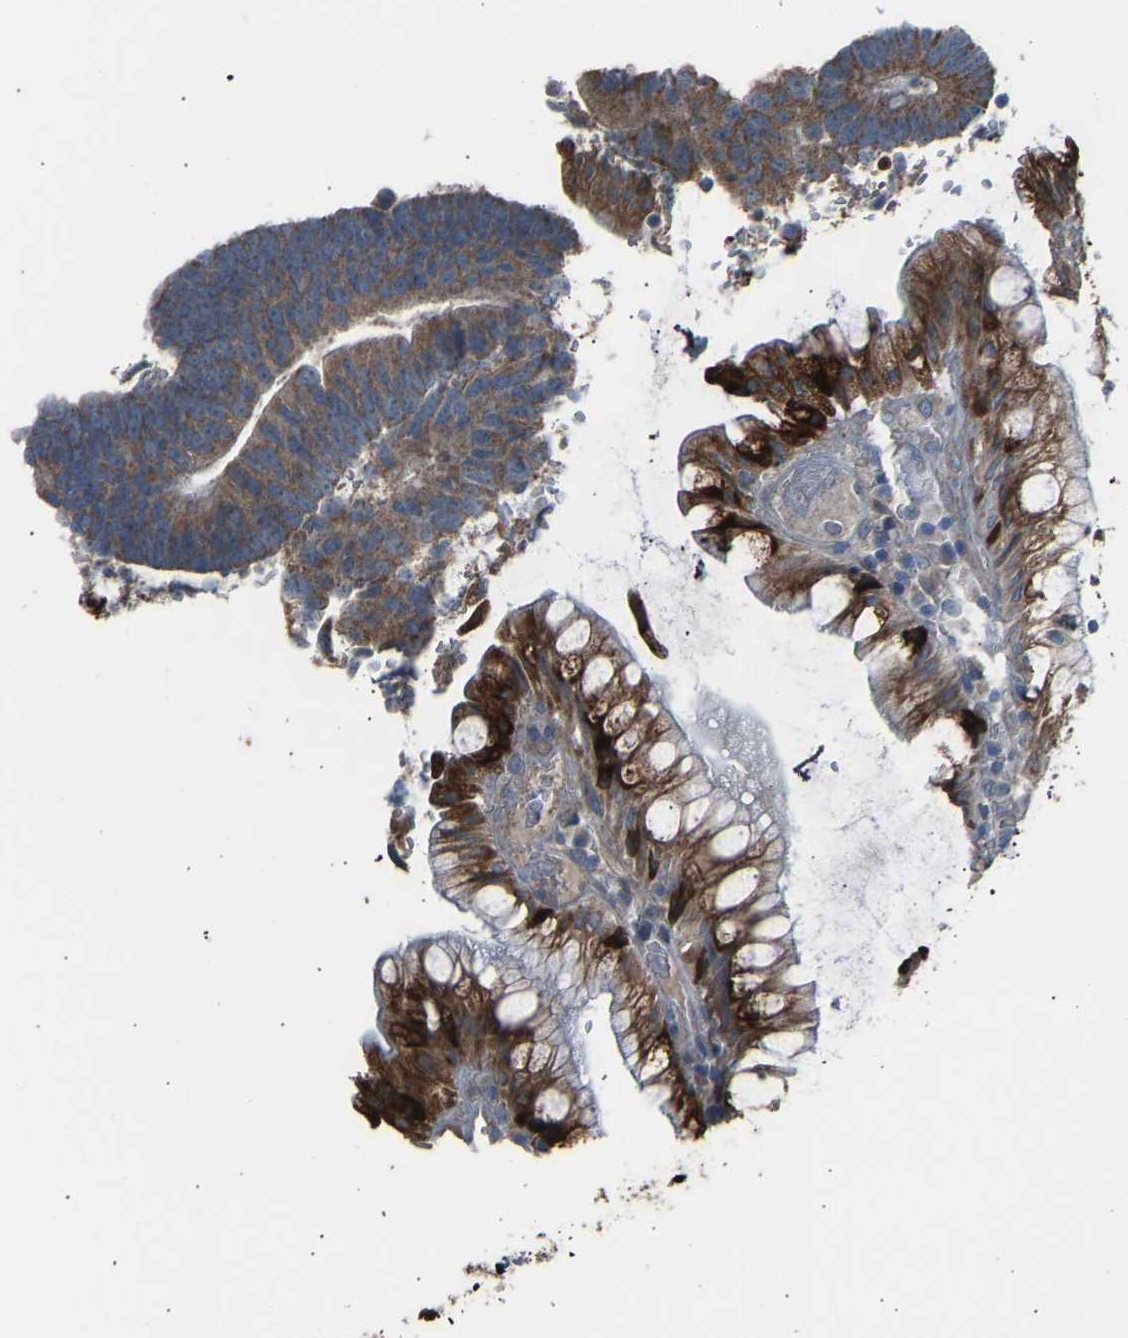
{"staining": {"intensity": "moderate", "quantity": ">75%", "location": "cytoplasmic/membranous"}, "tissue": "colorectal cancer", "cell_type": "Tumor cells", "image_type": "cancer", "snomed": [{"axis": "morphology", "description": "Adenocarcinoma, NOS"}, {"axis": "topography", "description": "Colon"}], "caption": "IHC of colorectal adenocarcinoma shows medium levels of moderate cytoplasmic/membranous positivity in about >75% of tumor cells. (DAB IHC, brown staining for protein, blue staining for nuclei).", "gene": "TGFBR3", "patient": {"sex": "male", "age": 56}}